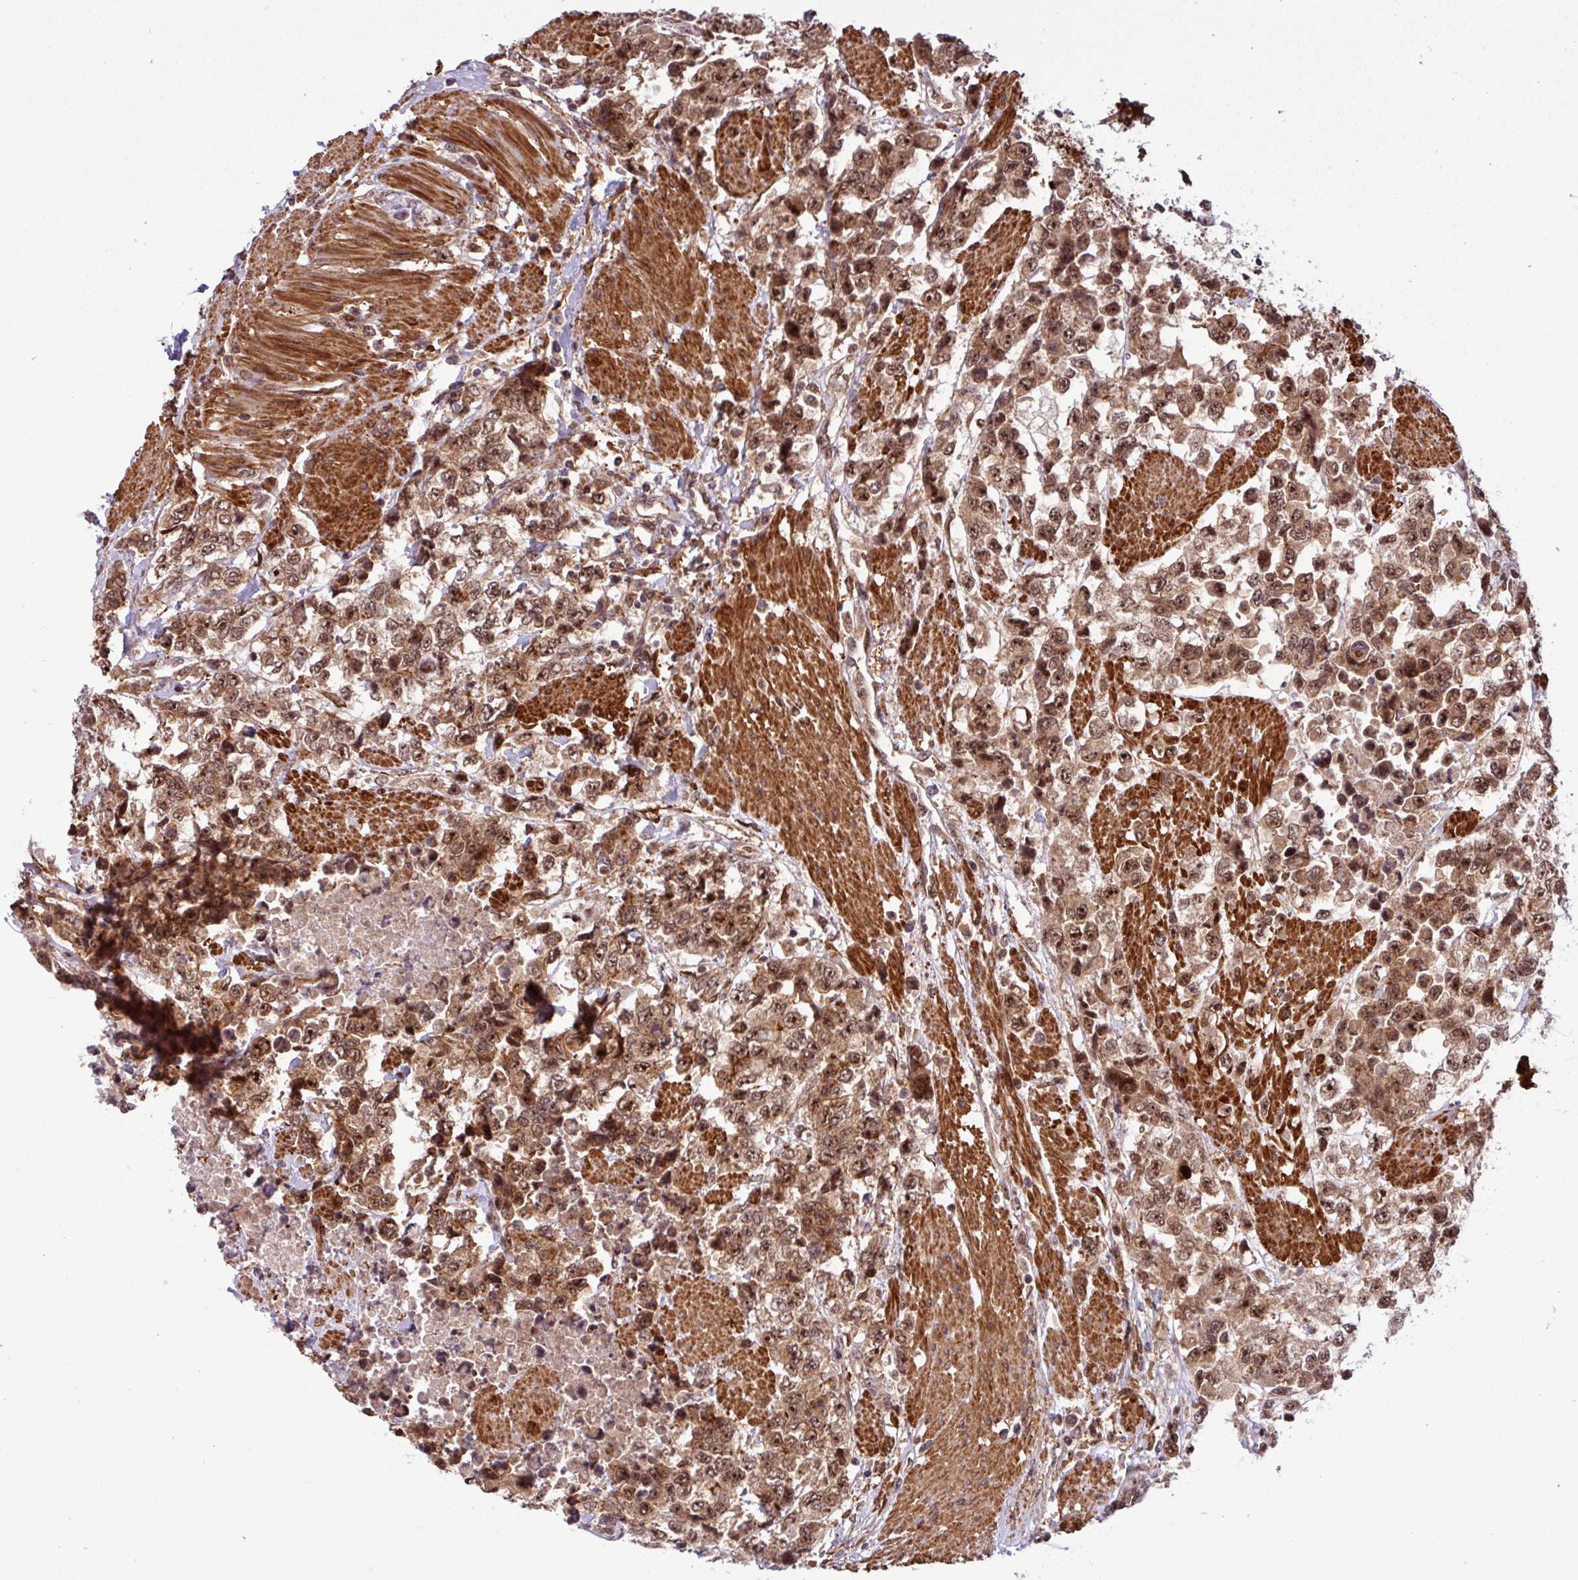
{"staining": {"intensity": "moderate", "quantity": ">75%", "location": "cytoplasmic/membranous,nuclear"}, "tissue": "urothelial cancer", "cell_type": "Tumor cells", "image_type": "cancer", "snomed": [{"axis": "morphology", "description": "Urothelial carcinoma, High grade"}, {"axis": "topography", "description": "Urinary bladder"}], "caption": "The histopathology image exhibits a brown stain indicating the presence of a protein in the cytoplasmic/membranous and nuclear of tumor cells in high-grade urothelial carcinoma.", "gene": "C7orf50", "patient": {"sex": "female", "age": 78}}